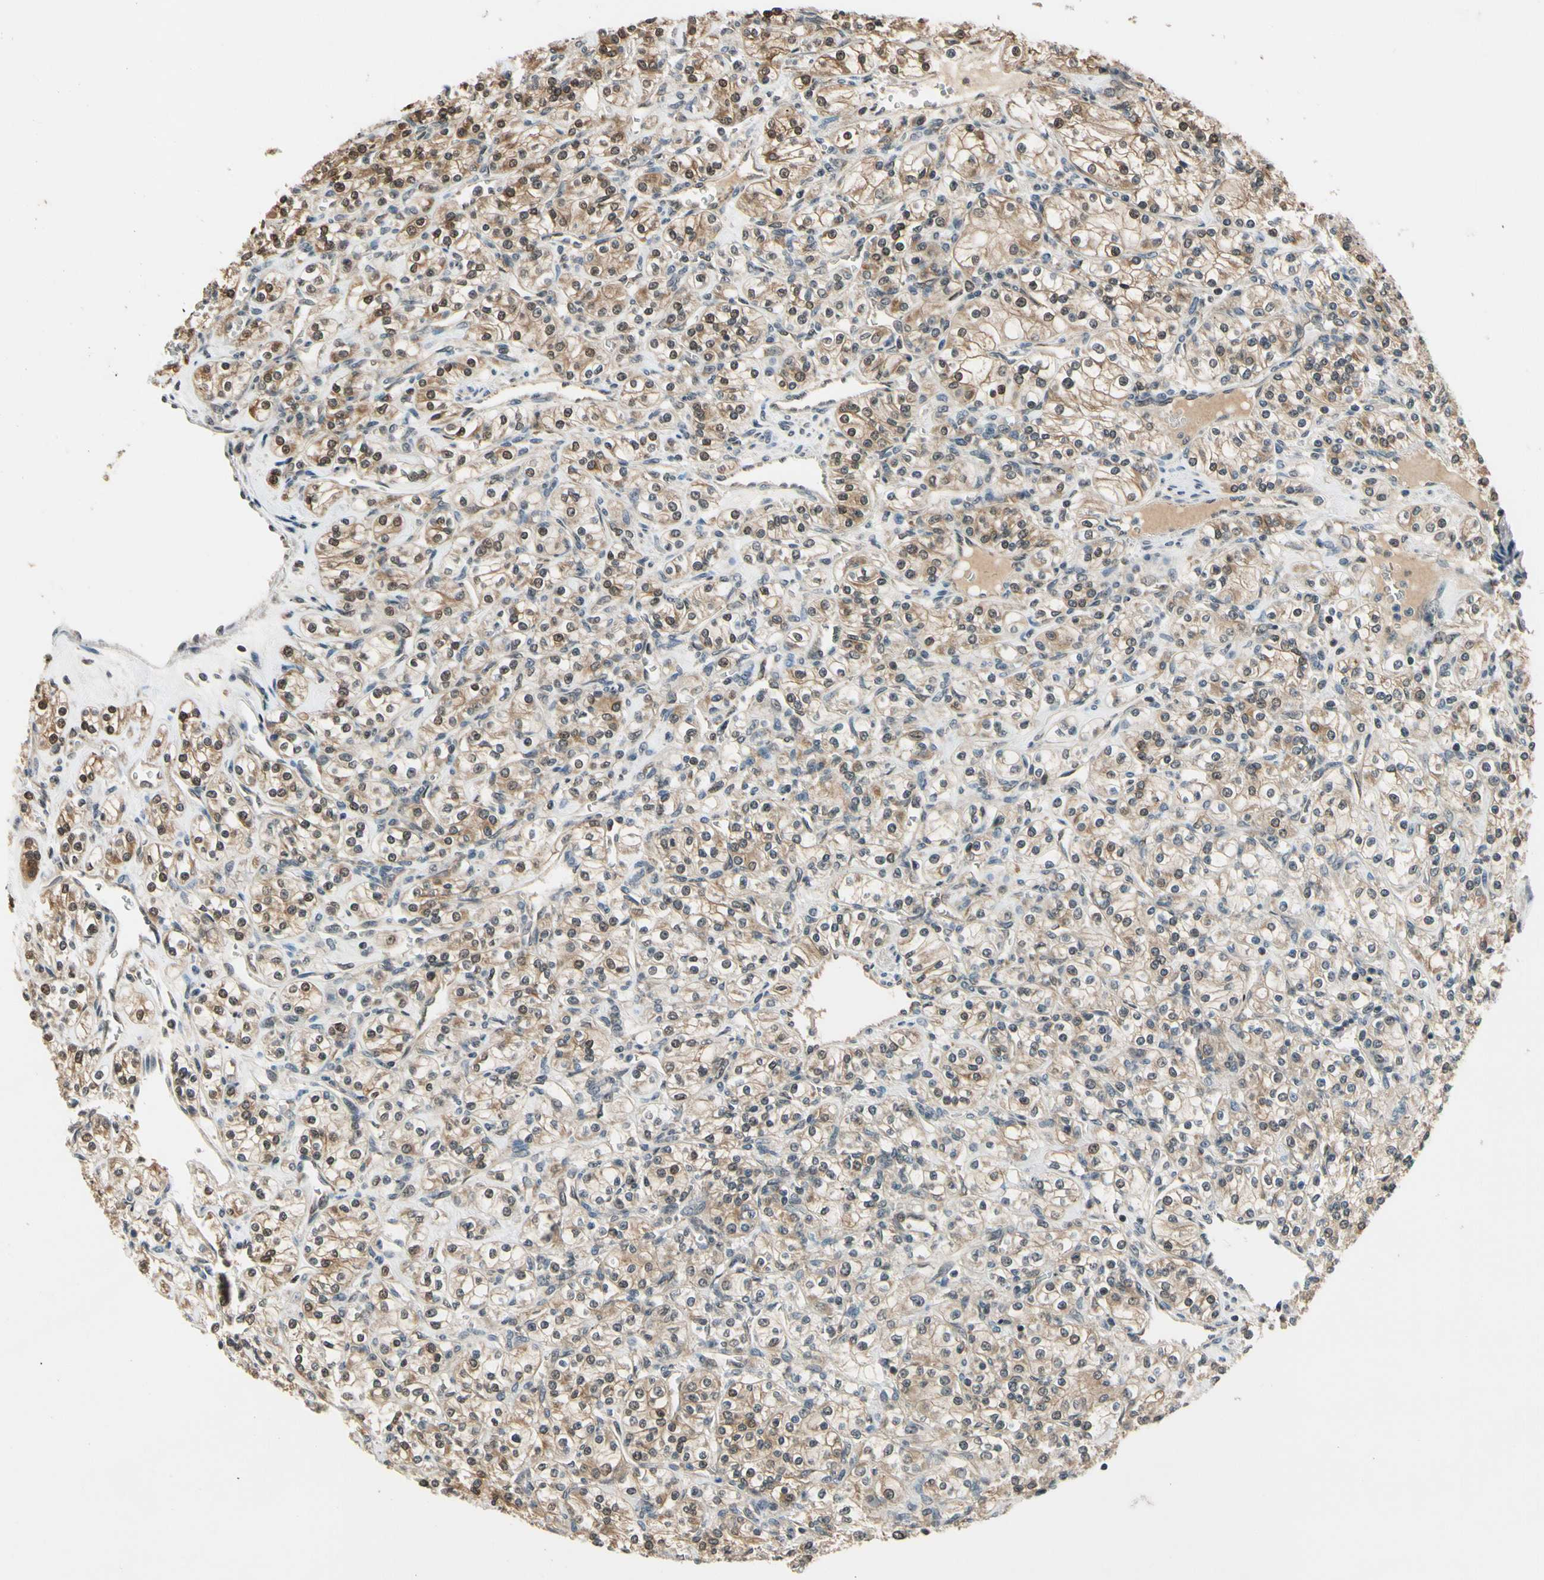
{"staining": {"intensity": "moderate", "quantity": ">75%", "location": "cytoplasmic/membranous,nuclear"}, "tissue": "renal cancer", "cell_type": "Tumor cells", "image_type": "cancer", "snomed": [{"axis": "morphology", "description": "Adenocarcinoma, NOS"}, {"axis": "topography", "description": "Kidney"}], "caption": "Immunohistochemical staining of human renal cancer (adenocarcinoma) exhibits medium levels of moderate cytoplasmic/membranous and nuclear protein staining in approximately >75% of tumor cells.", "gene": "TAF12", "patient": {"sex": "male", "age": 77}}